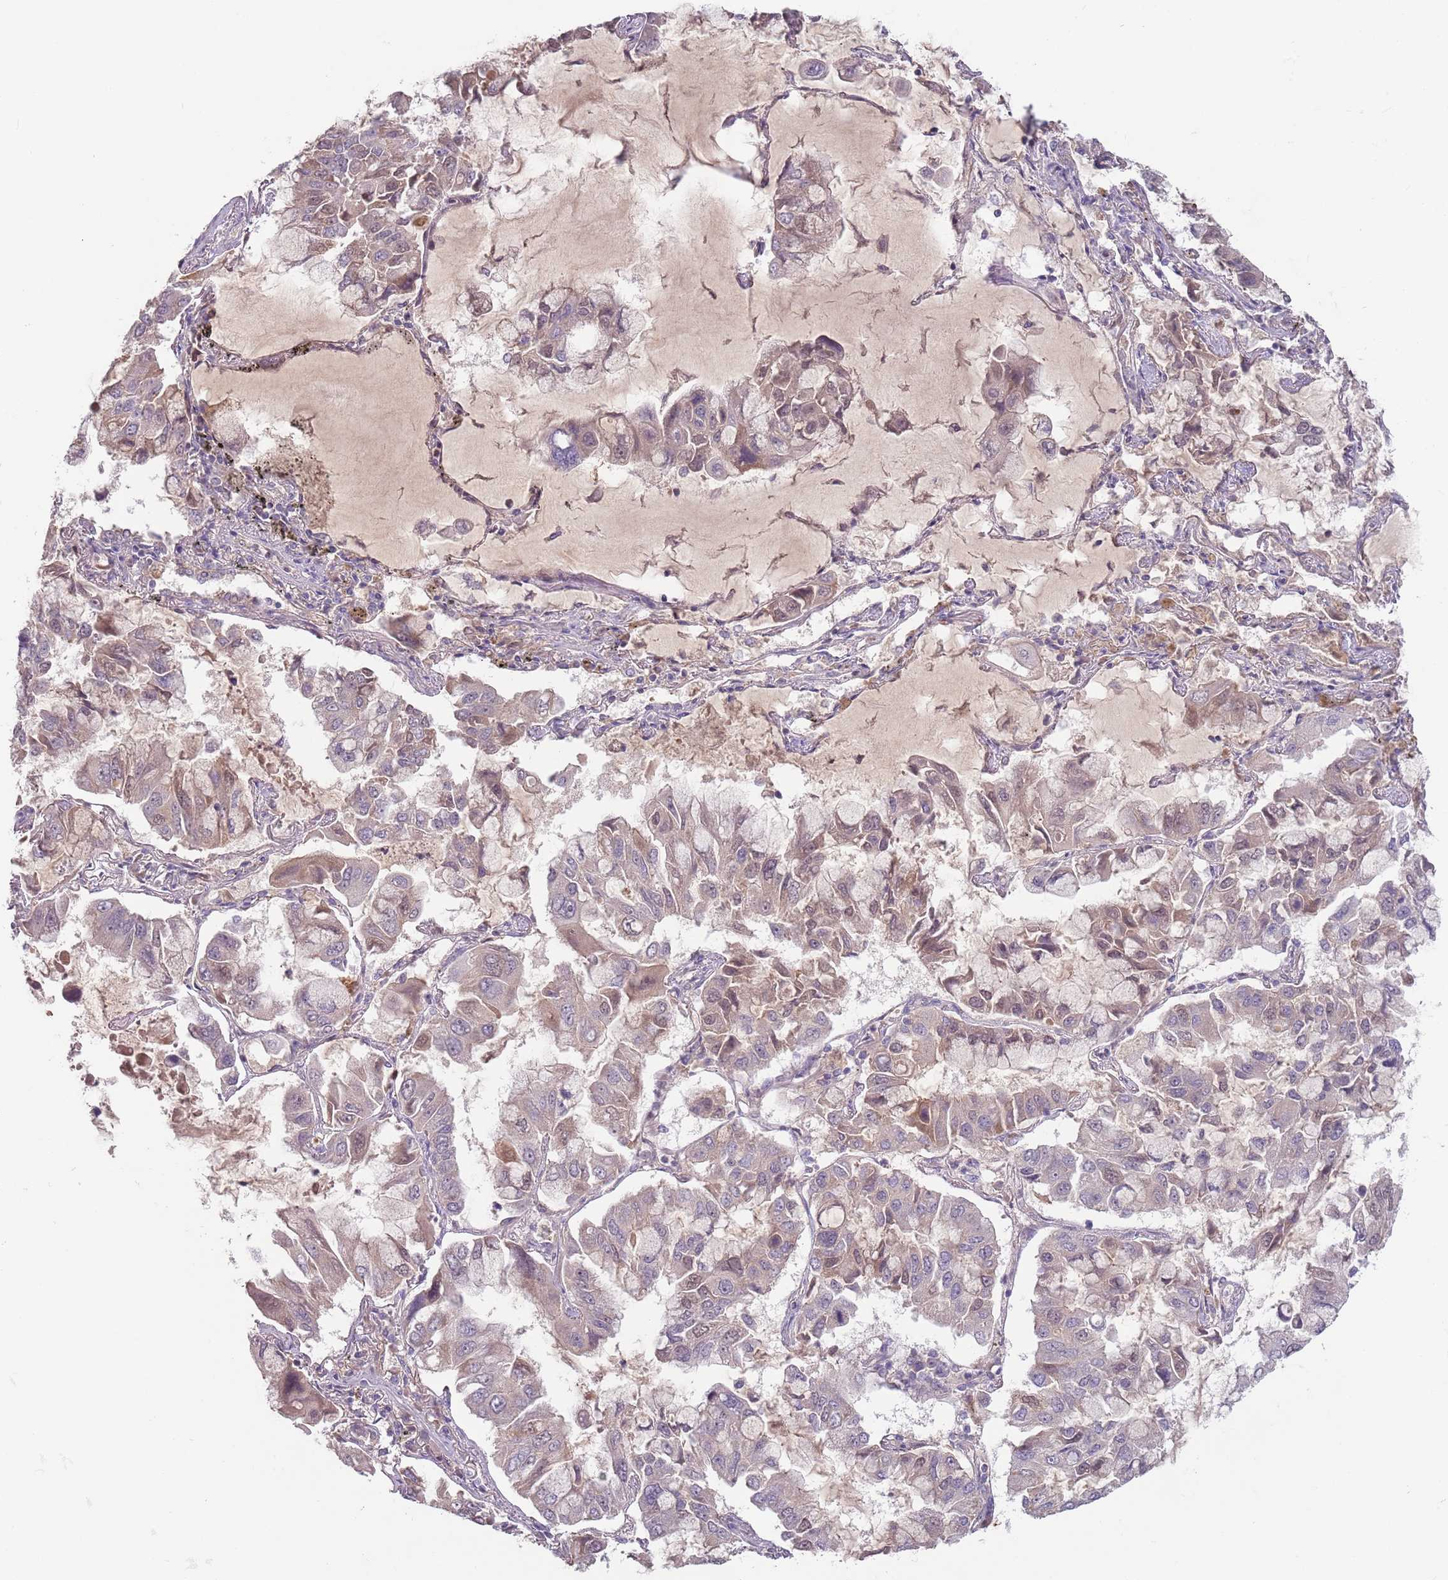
{"staining": {"intensity": "weak", "quantity": "<25%", "location": "cytoplasmic/membranous"}, "tissue": "lung cancer", "cell_type": "Tumor cells", "image_type": "cancer", "snomed": [{"axis": "morphology", "description": "Adenocarcinoma, NOS"}, {"axis": "topography", "description": "Lung"}], "caption": "Lung cancer was stained to show a protein in brown. There is no significant positivity in tumor cells. The staining is performed using DAB brown chromogen with nuclei counter-stained in using hematoxylin.", "gene": "SAV1", "patient": {"sex": "male", "age": 64}}